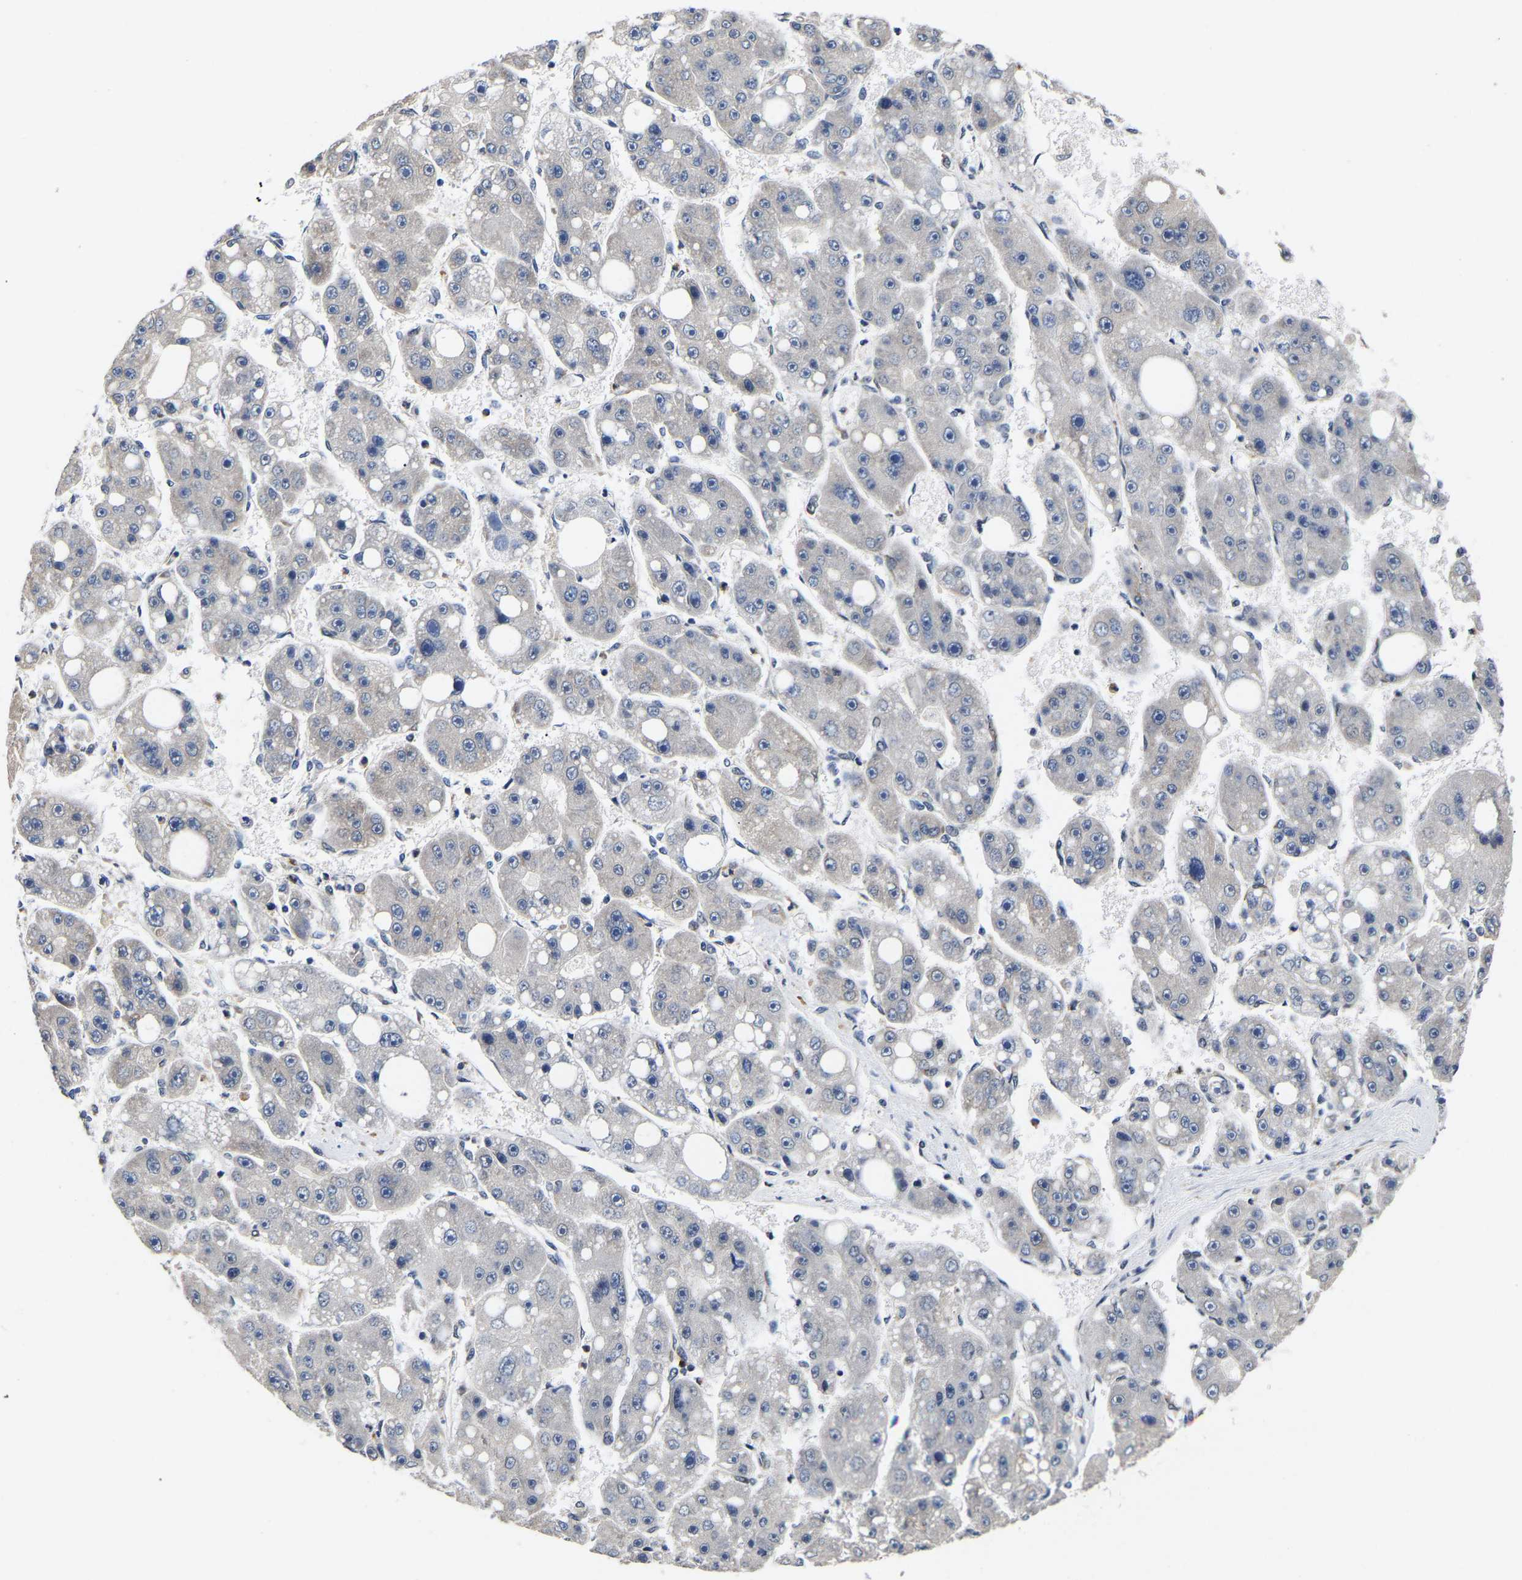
{"staining": {"intensity": "negative", "quantity": "none", "location": "none"}, "tissue": "liver cancer", "cell_type": "Tumor cells", "image_type": "cancer", "snomed": [{"axis": "morphology", "description": "Carcinoma, Hepatocellular, NOS"}, {"axis": "topography", "description": "Liver"}], "caption": "Immunohistochemistry histopathology image of neoplastic tissue: human liver hepatocellular carcinoma stained with DAB reveals no significant protein staining in tumor cells. The staining was performed using DAB to visualize the protein expression in brown, while the nuclei were stained in blue with hematoxylin (Magnification: 20x).", "gene": "METTL16", "patient": {"sex": "female", "age": 61}}